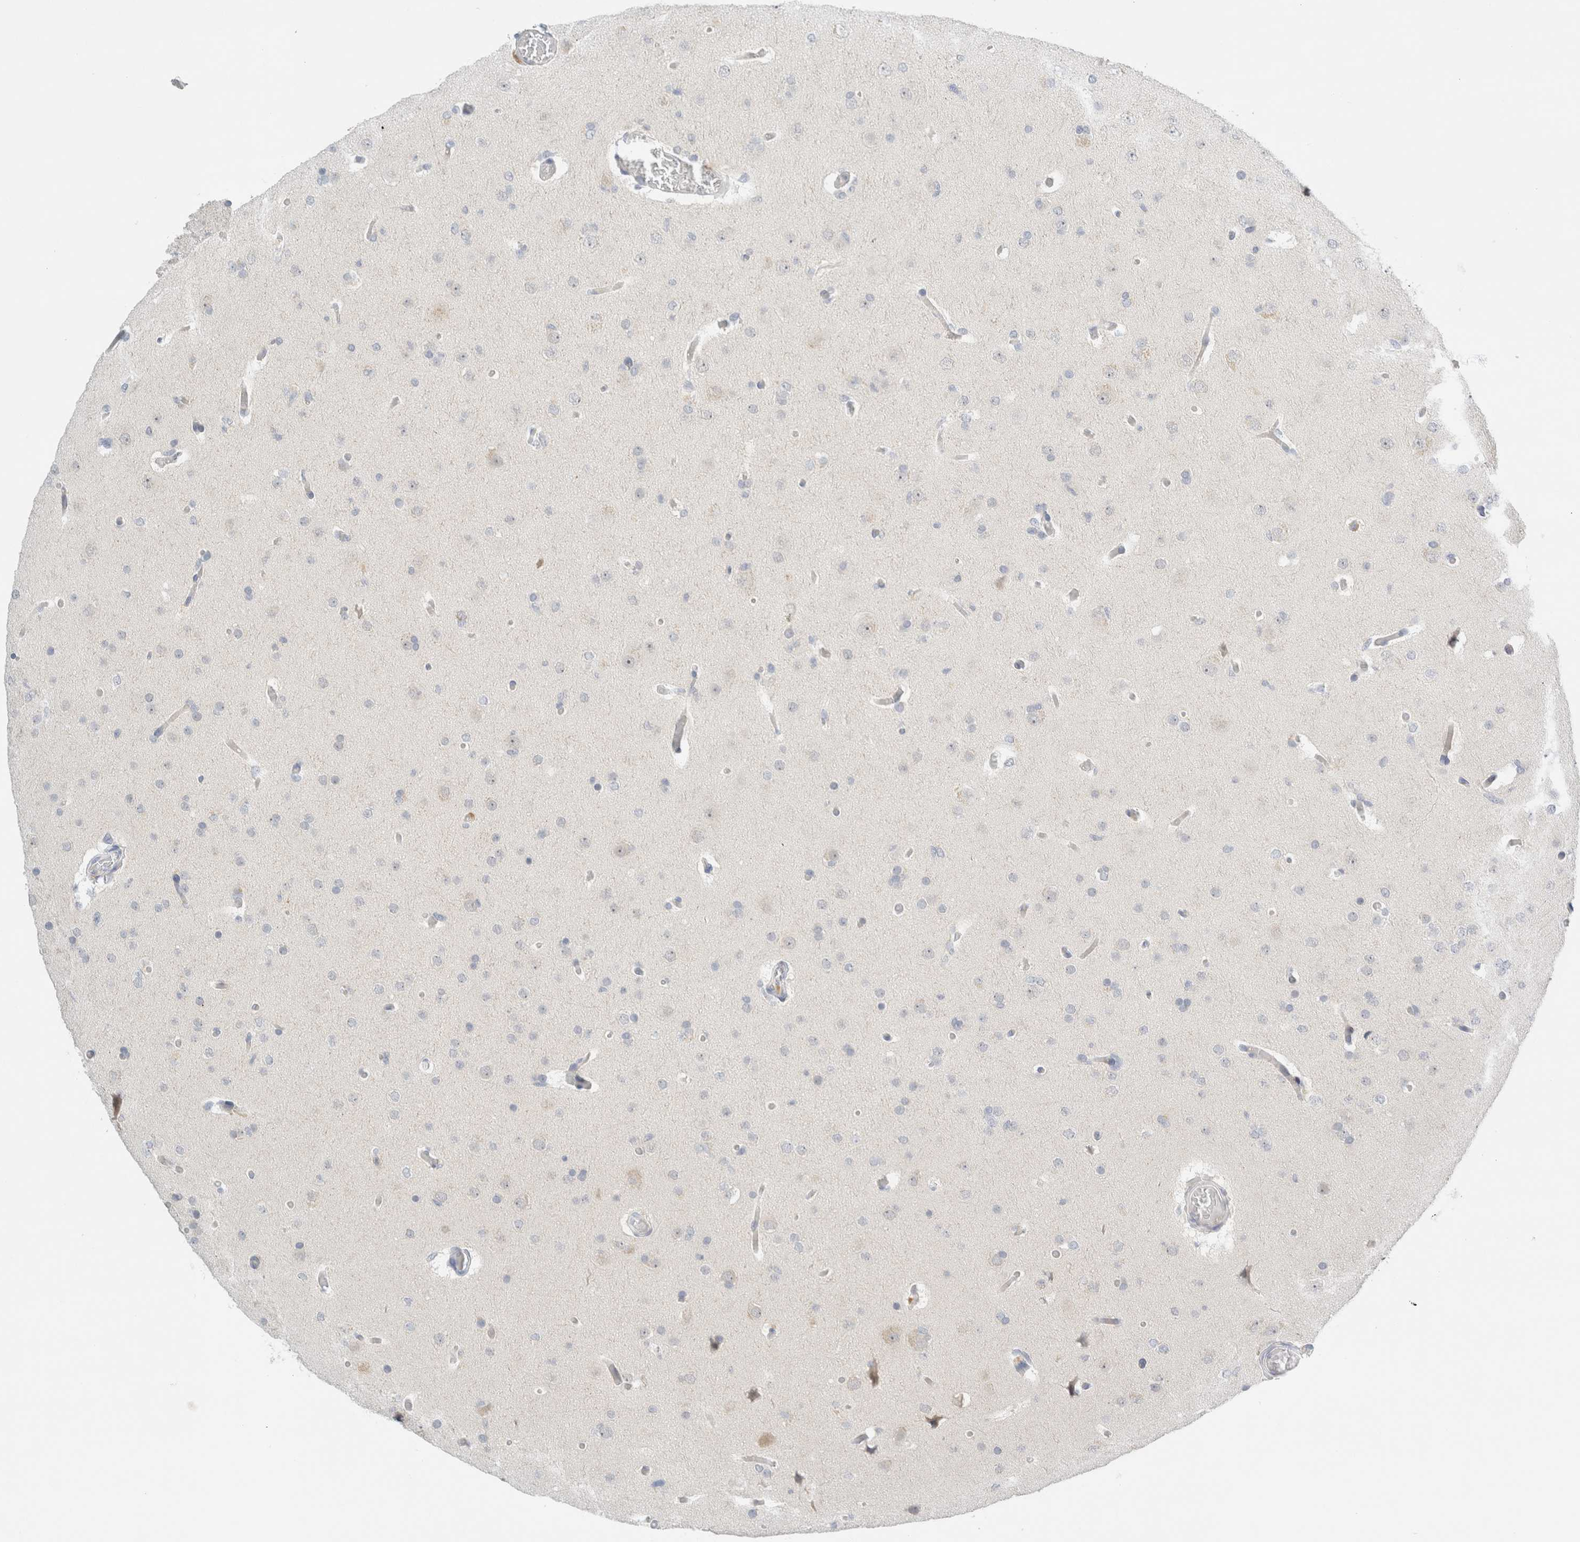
{"staining": {"intensity": "negative", "quantity": "none", "location": "none"}, "tissue": "glioma", "cell_type": "Tumor cells", "image_type": "cancer", "snomed": [{"axis": "morphology", "description": "Glioma, malignant, High grade"}, {"axis": "topography", "description": "Cerebral cortex"}], "caption": "Micrograph shows no protein positivity in tumor cells of glioma tissue.", "gene": "SDR16C5", "patient": {"sex": "female", "age": 36}}